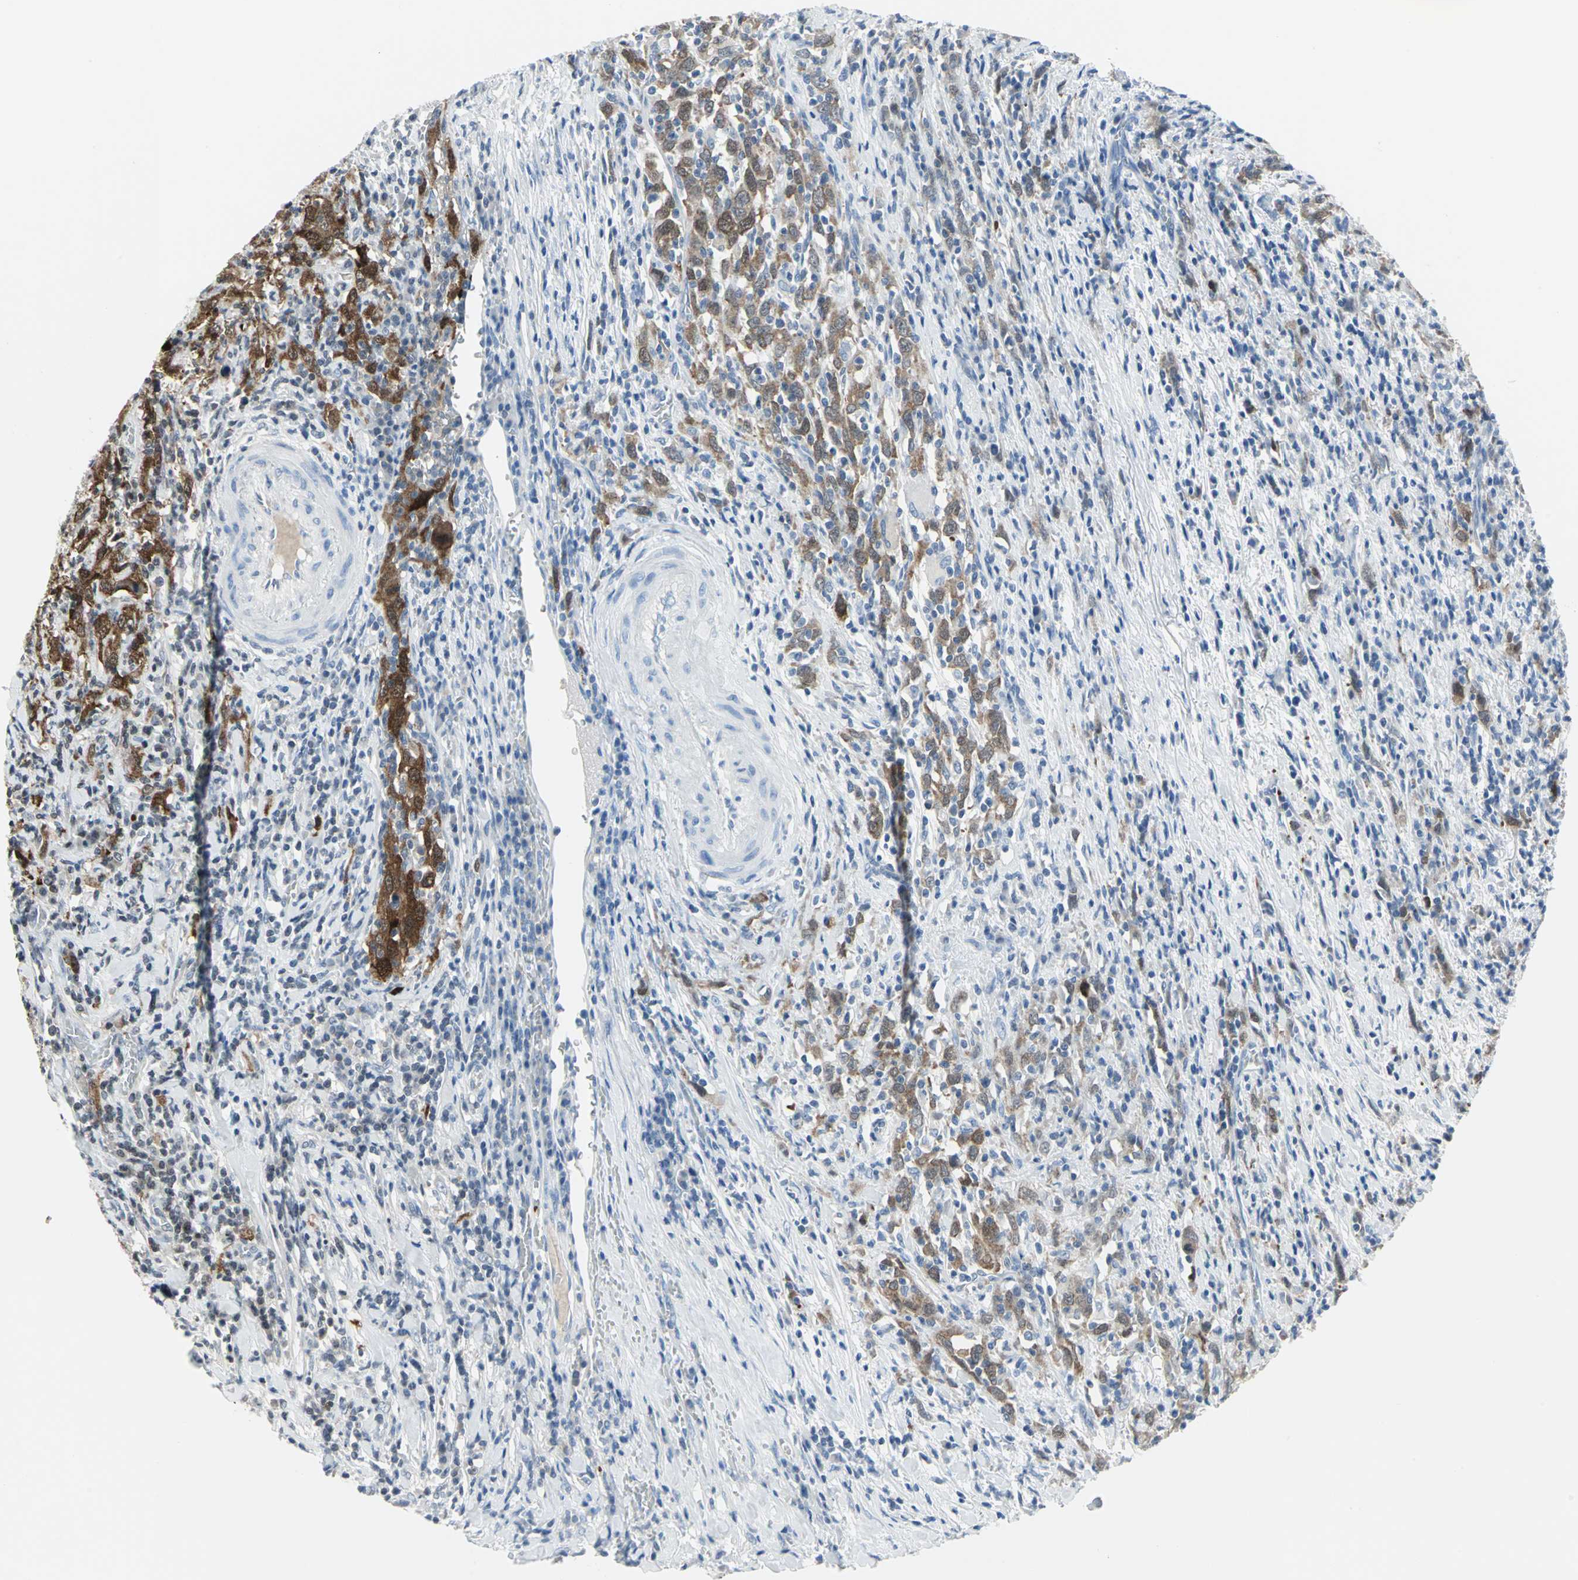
{"staining": {"intensity": "strong", "quantity": ">75%", "location": "cytoplasmic/membranous,nuclear"}, "tissue": "urothelial cancer", "cell_type": "Tumor cells", "image_type": "cancer", "snomed": [{"axis": "morphology", "description": "Urothelial carcinoma, High grade"}, {"axis": "topography", "description": "Urinary bladder"}], "caption": "The photomicrograph displays staining of urothelial carcinoma (high-grade), revealing strong cytoplasmic/membranous and nuclear protein staining (brown color) within tumor cells. The staining was performed using DAB (3,3'-diaminobenzidine) to visualize the protein expression in brown, while the nuclei were stained in blue with hematoxylin (Magnification: 20x).", "gene": "SFN", "patient": {"sex": "male", "age": 61}}